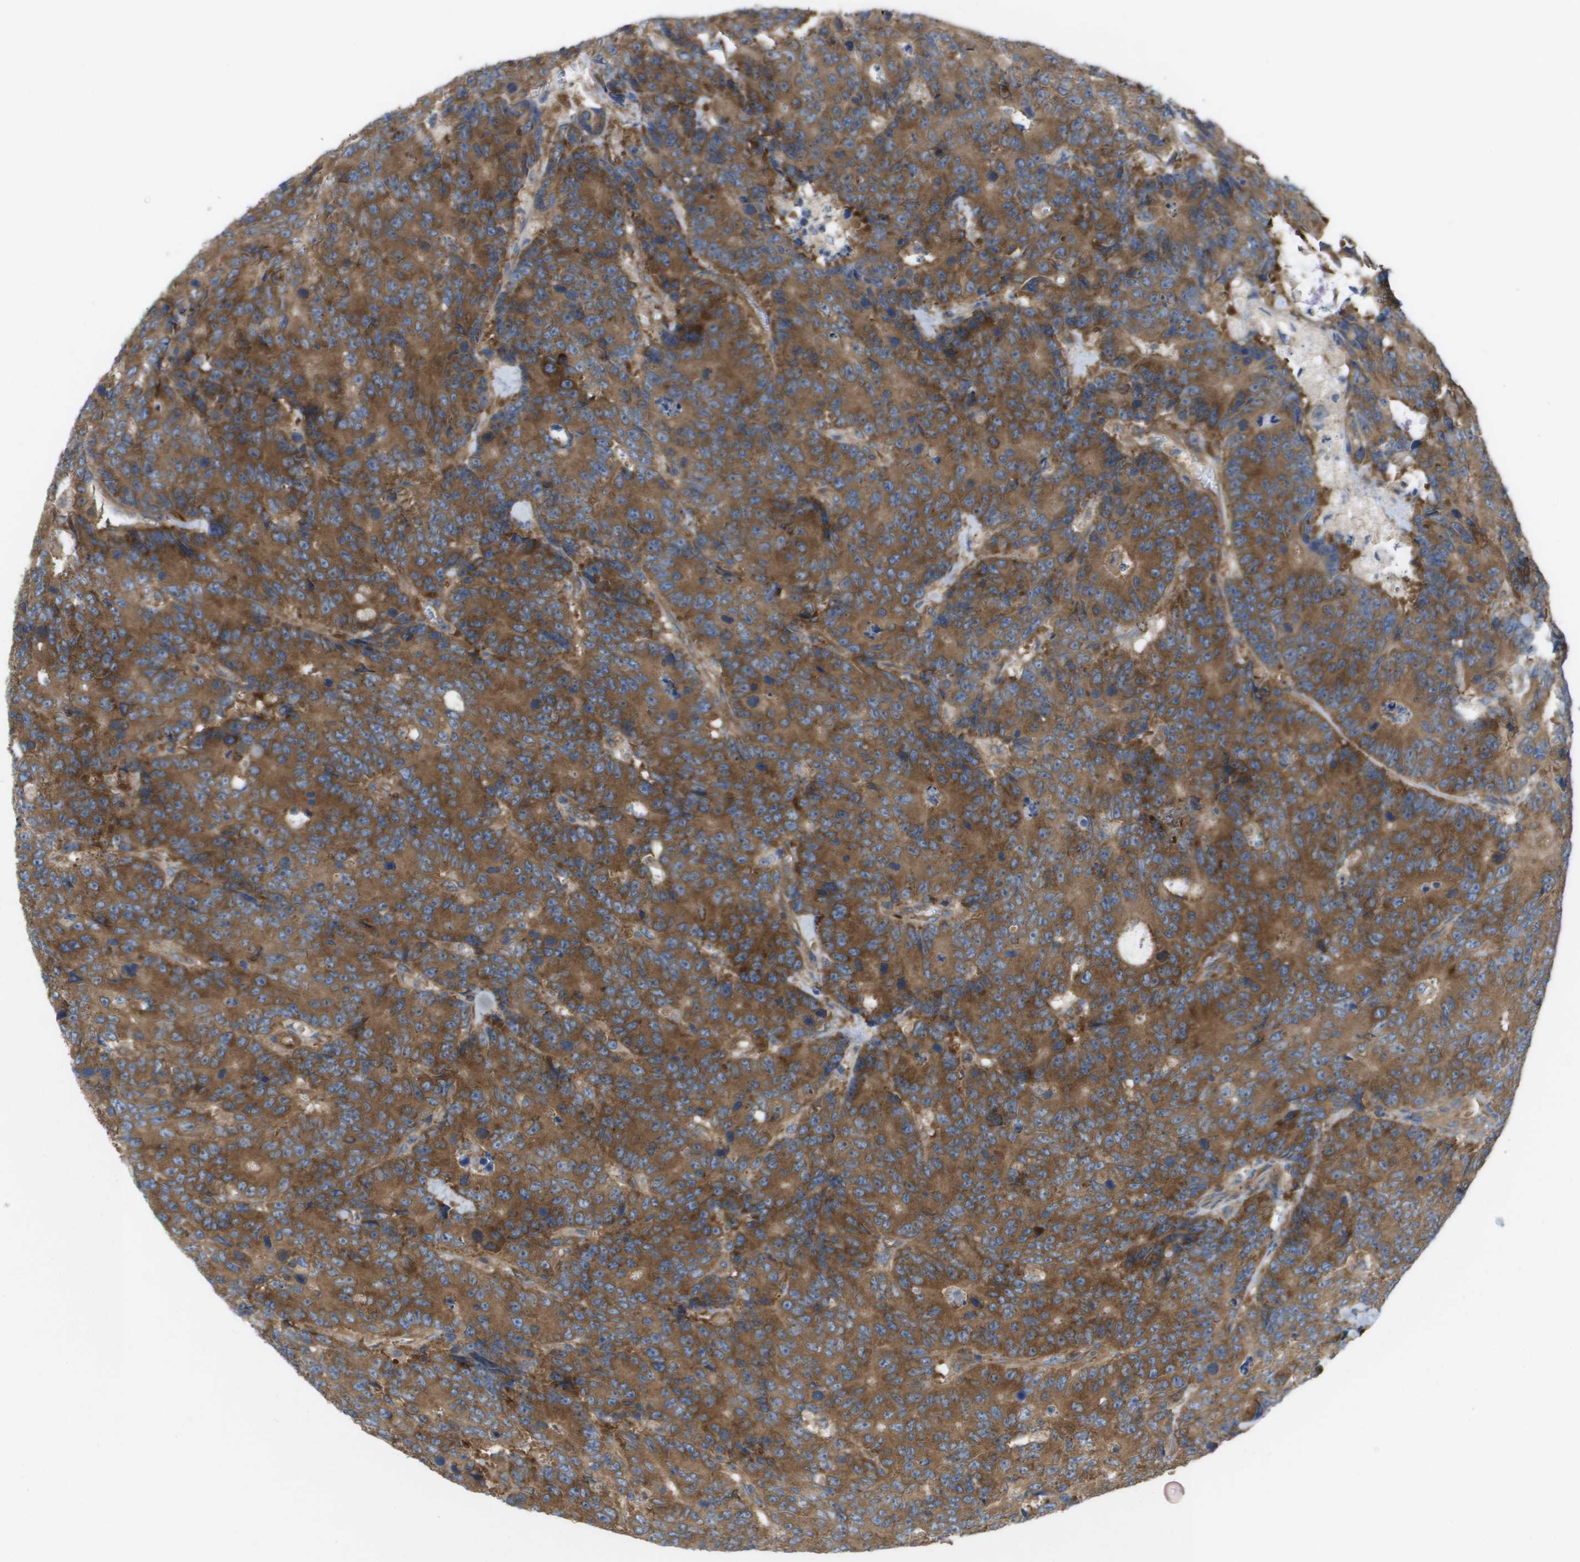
{"staining": {"intensity": "strong", "quantity": ">75%", "location": "cytoplasmic/membranous"}, "tissue": "colorectal cancer", "cell_type": "Tumor cells", "image_type": "cancer", "snomed": [{"axis": "morphology", "description": "Adenocarcinoma, NOS"}, {"axis": "topography", "description": "Colon"}], "caption": "This micrograph displays colorectal cancer stained with immunohistochemistry (IHC) to label a protein in brown. The cytoplasmic/membranous of tumor cells show strong positivity for the protein. Nuclei are counter-stained blue.", "gene": "EIF4G2", "patient": {"sex": "female", "age": 86}}